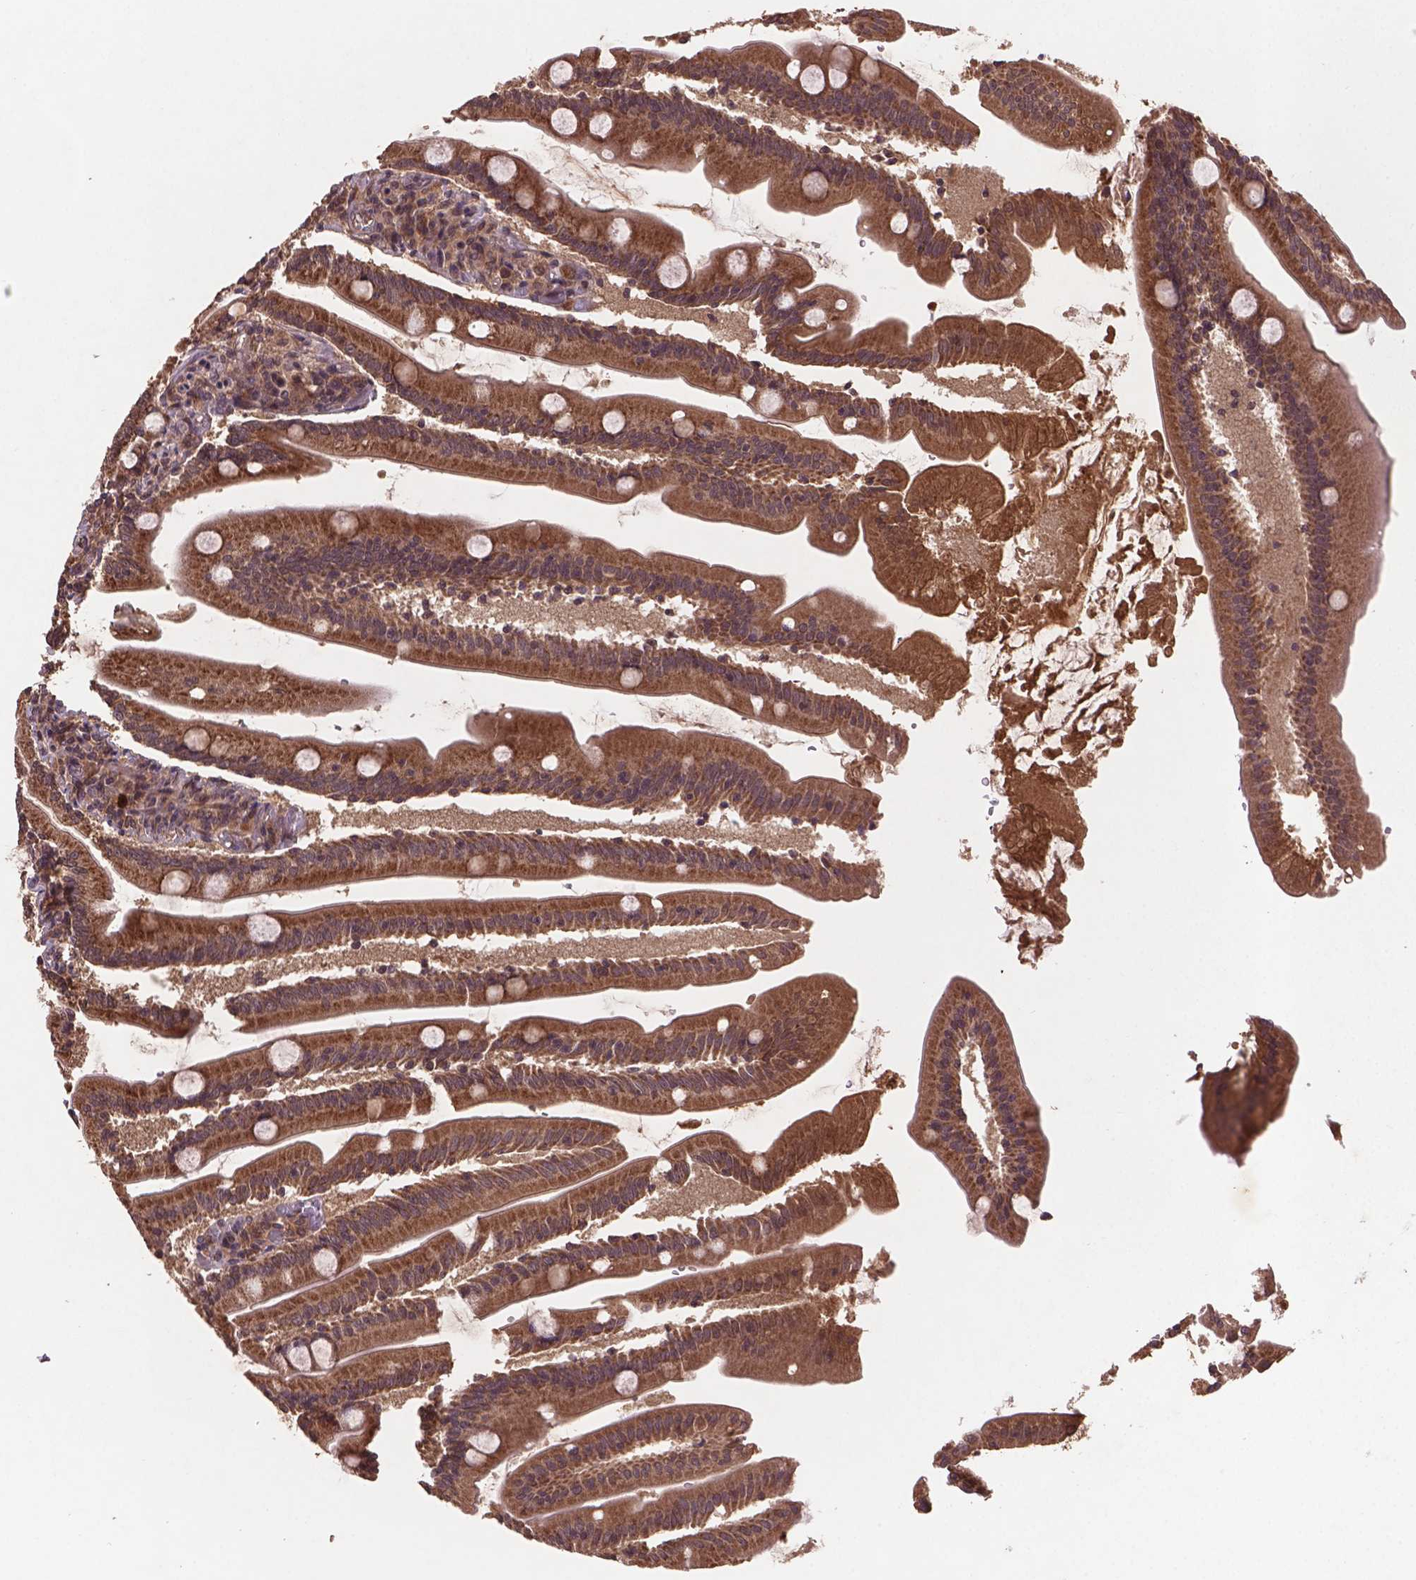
{"staining": {"intensity": "moderate", "quantity": ">75%", "location": "cytoplasmic/membranous,nuclear"}, "tissue": "small intestine", "cell_type": "Glandular cells", "image_type": "normal", "snomed": [{"axis": "morphology", "description": "Normal tissue, NOS"}, {"axis": "topography", "description": "Small intestine"}], "caption": "A brown stain highlights moderate cytoplasmic/membranous,nuclear expression of a protein in glandular cells of unremarkable small intestine. Using DAB (3,3'-diaminobenzidine) (brown) and hematoxylin (blue) stains, captured at high magnification using brightfield microscopy.", "gene": "NIPAL2", "patient": {"sex": "male", "age": 37}}